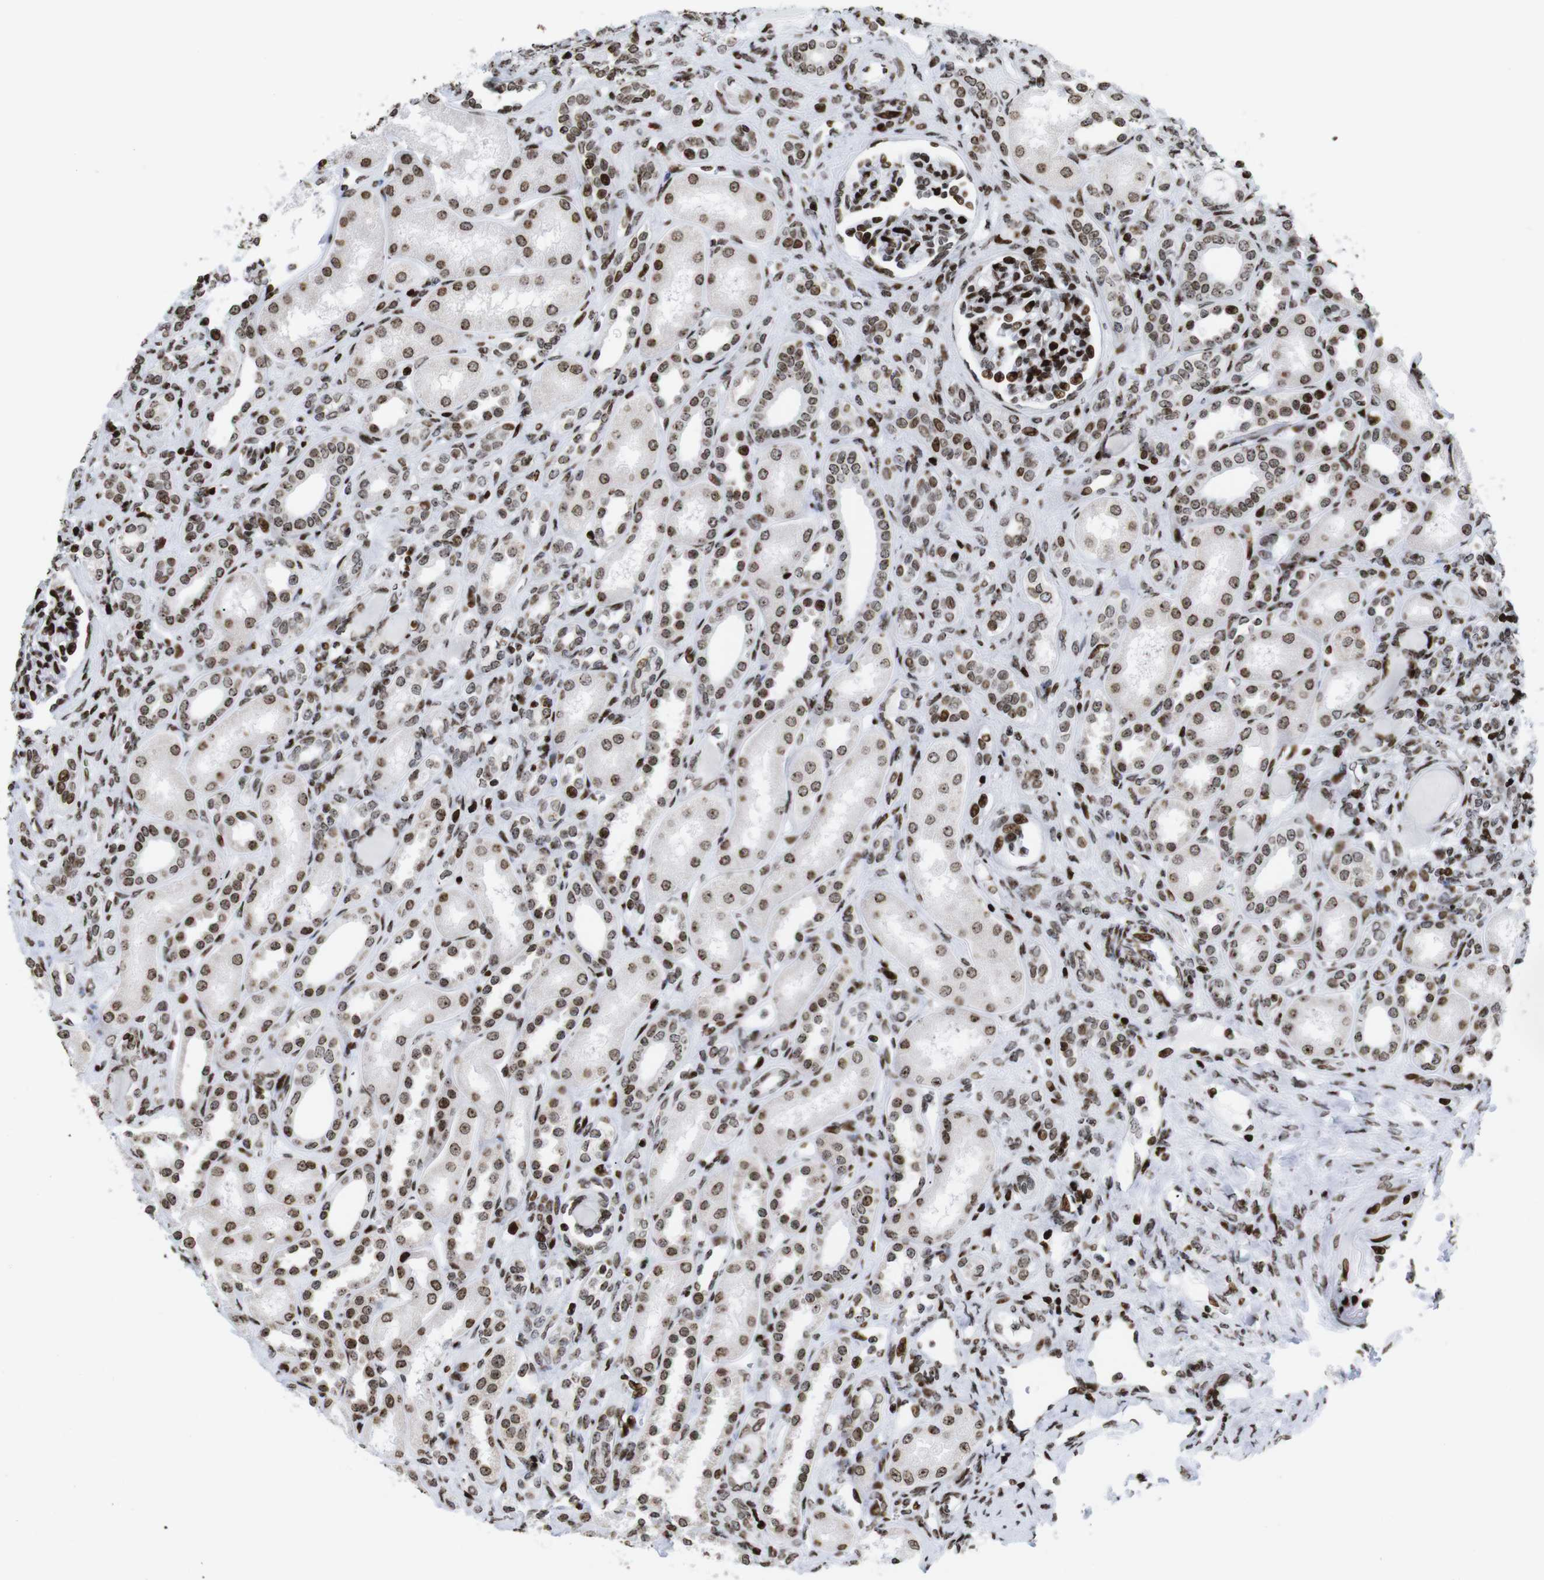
{"staining": {"intensity": "strong", "quantity": ">75%", "location": "nuclear"}, "tissue": "kidney", "cell_type": "Cells in glomeruli", "image_type": "normal", "snomed": [{"axis": "morphology", "description": "Normal tissue, NOS"}, {"axis": "topography", "description": "Kidney"}], "caption": "Protein staining demonstrates strong nuclear expression in about >75% of cells in glomeruli in unremarkable kidney.", "gene": "H1", "patient": {"sex": "male", "age": 7}}